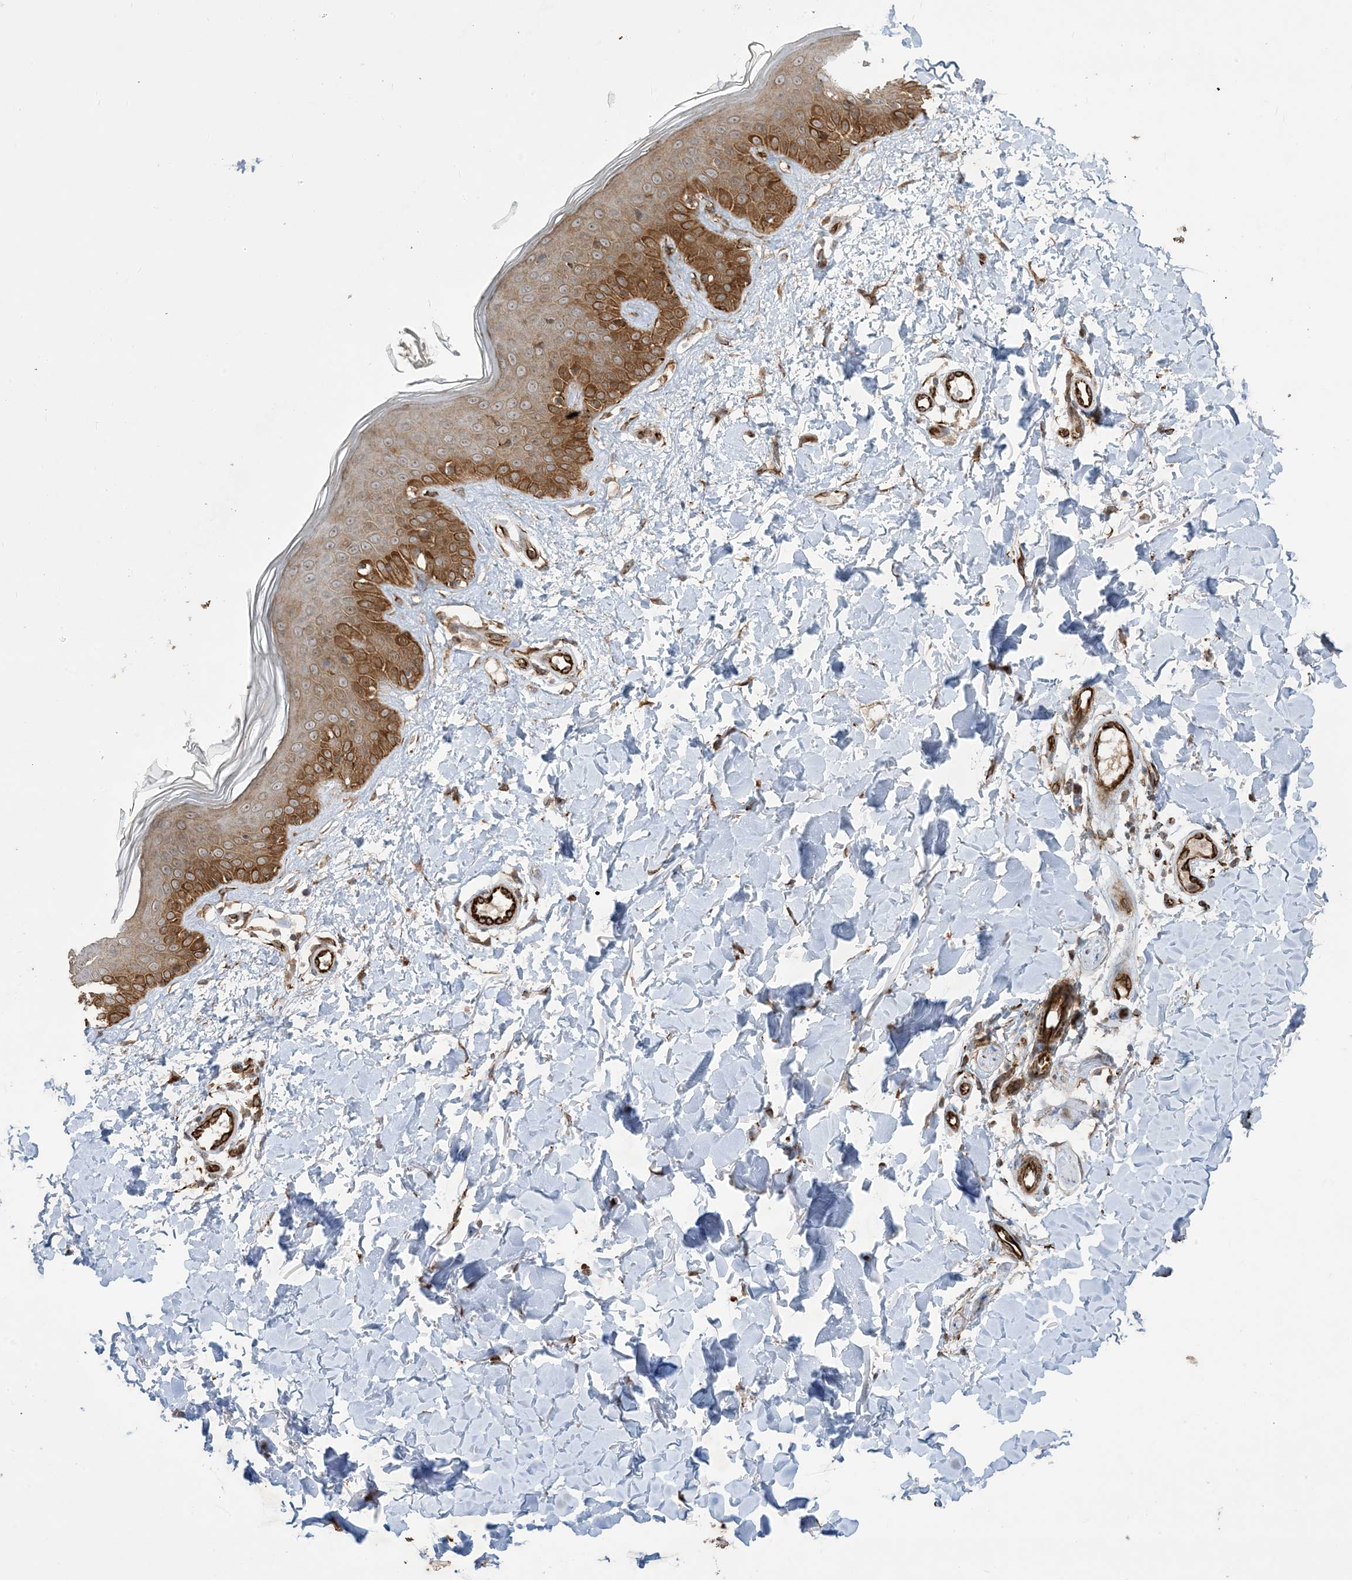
{"staining": {"intensity": "moderate", "quantity": ">75%", "location": "cytoplasmic/membranous"}, "tissue": "skin", "cell_type": "Fibroblasts", "image_type": "normal", "snomed": [{"axis": "morphology", "description": "Normal tissue, NOS"}, {"axis": "topography", "description": "Skin"}], "caption": "Immunohistochemical staining of unremarkable skin reveals medium levels of moderate cytoplasmic/membranous expression in about >75% of fibroblasts.", "gene": "SOGA3", "patient": {"sex": "male", "age": 37}}